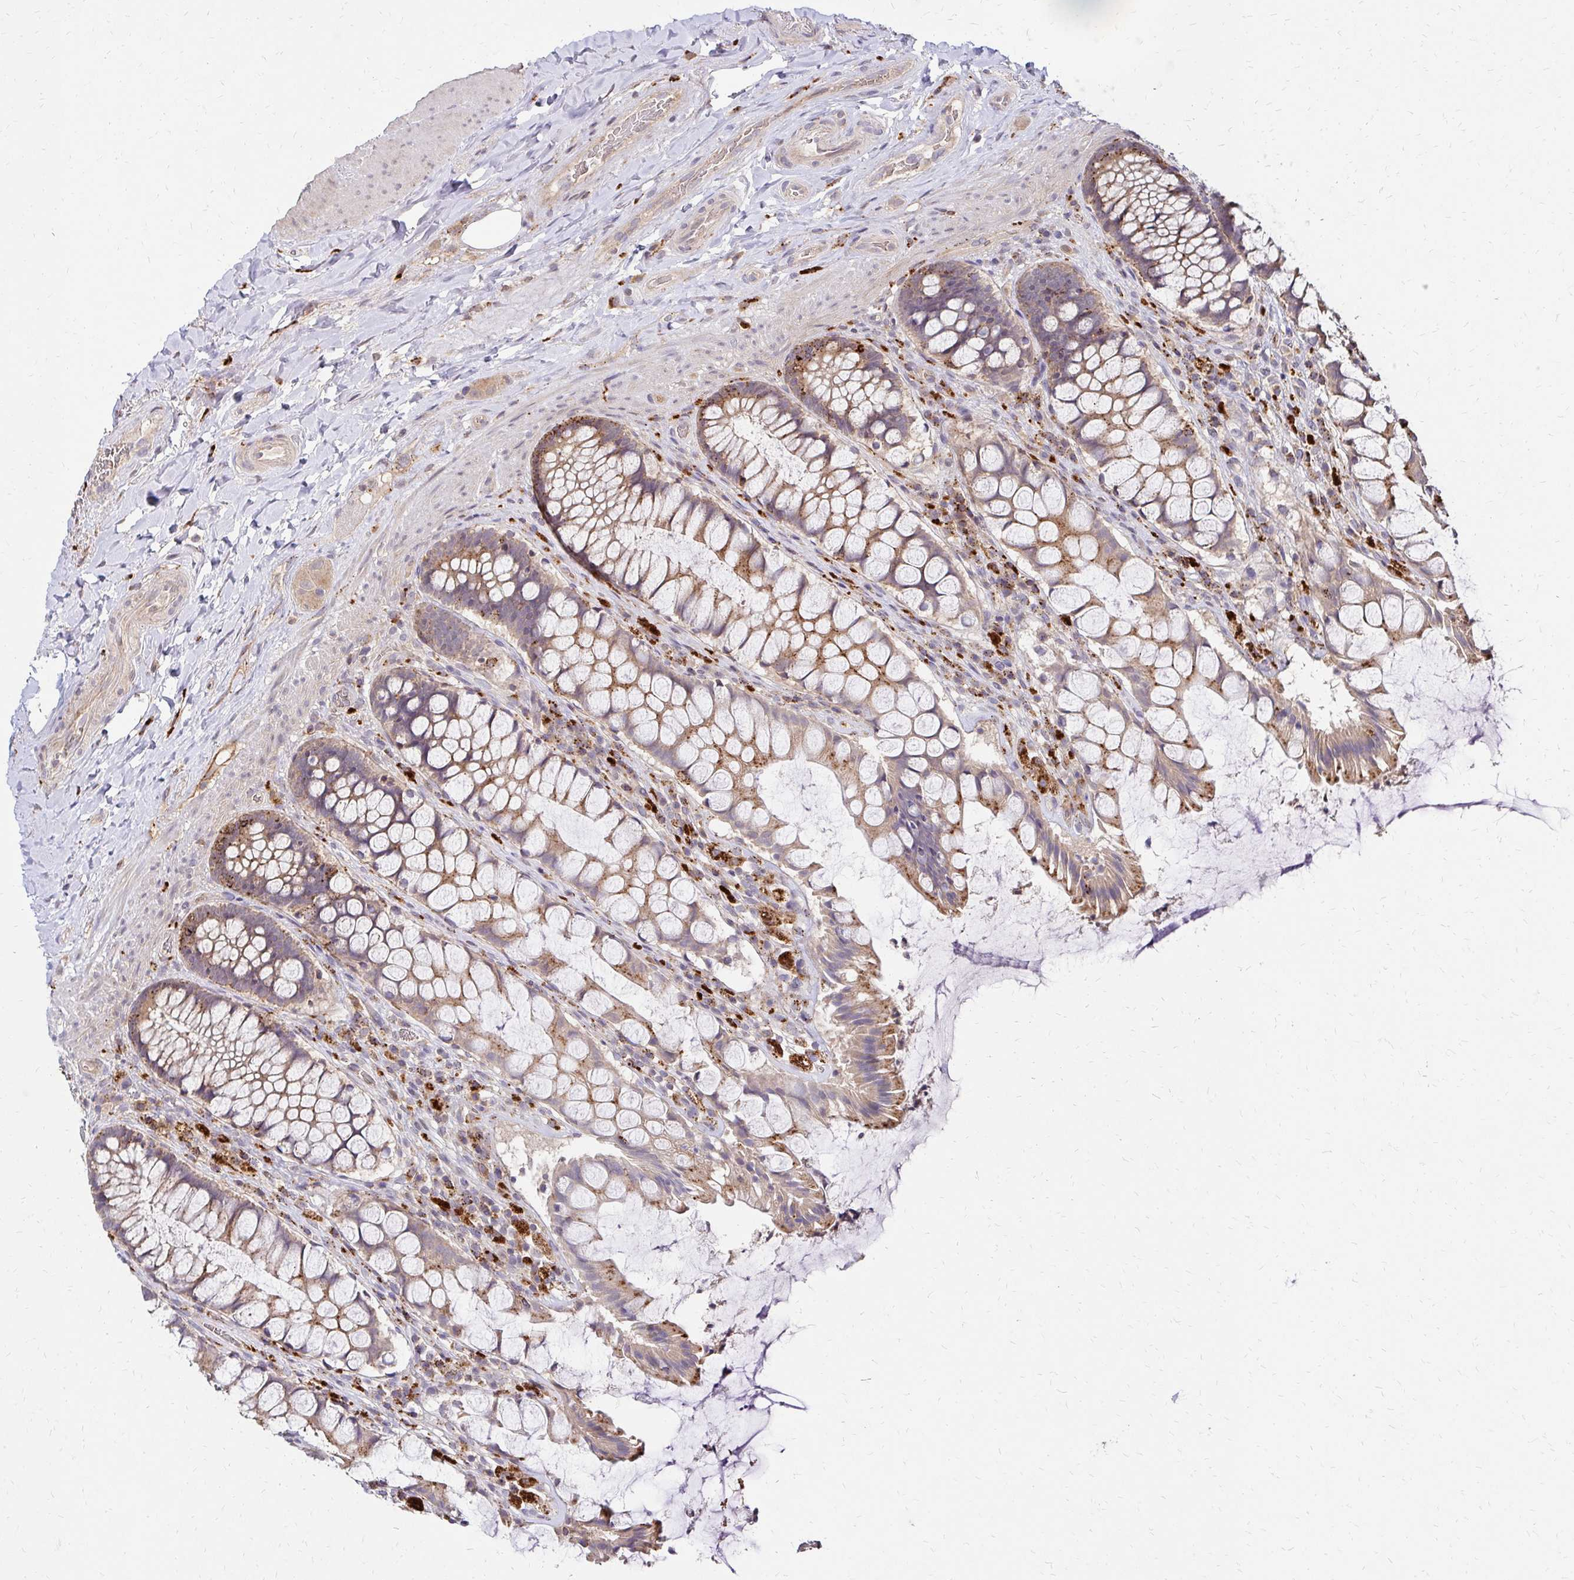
{"staining": {"intensity": "moderate", "quantity": ">75%", "location": "cytoplasmic/membranous"}, "tissue": "rectum", "cell_type": "Glandular cells", "image_type": "normal", "snomed": [{"axis": "morphology", "description": "Normal tissue, NOS"}, {"axis": "topography", "description": "Rectum"}], "caption": "Glandular cells demonstrate medium levels of moderate cytoplasmic/membranous expression in about >75% of cells in unremarkable human rectum.", "gene": "IDUA", "patient": {"sex": "female", "age": 58}}